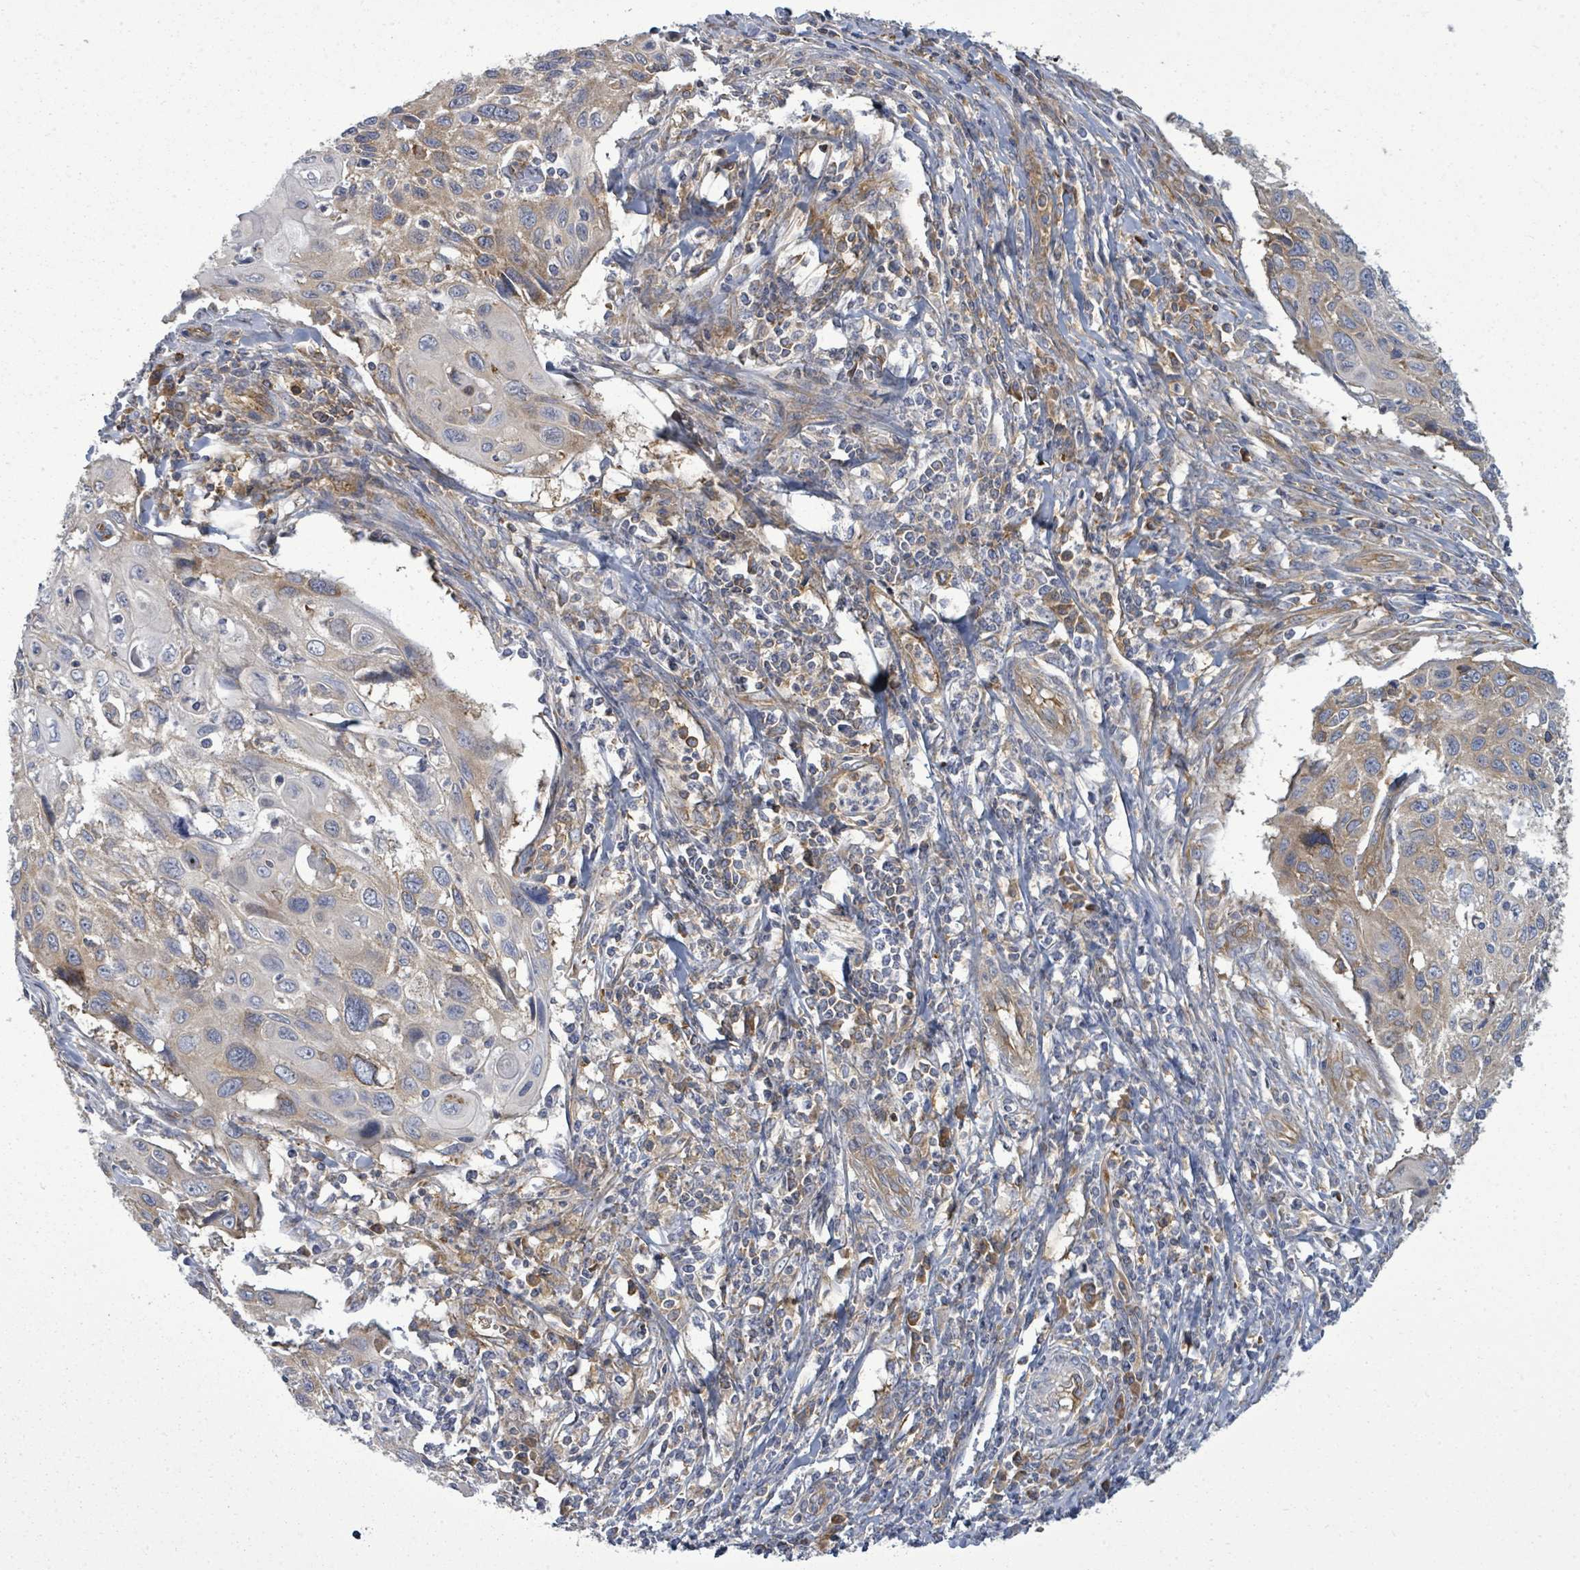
{"staining": {"intensity": "moderate", "quantity": "25%-75%", "location": "cytoplasmic/membranous"}, "tissue": "cervical cancer", "cell_type": "Tumor cells", "image_type": "cancer", "snomed": [{"axis": "morphology", "description": "Squamous cell carcinoma, NOS"}, {"axis": "topography", "description": "Cervix"}], "caption": "Tumor cells exhibit medium levels of moderate cytoplasmic/membranous staining in approximately 25%-75% of cells in cervical cancer (squamous cell carcinoma).", "gene": "EIF3C", "patient": {"sex": "female", "age": 70}}